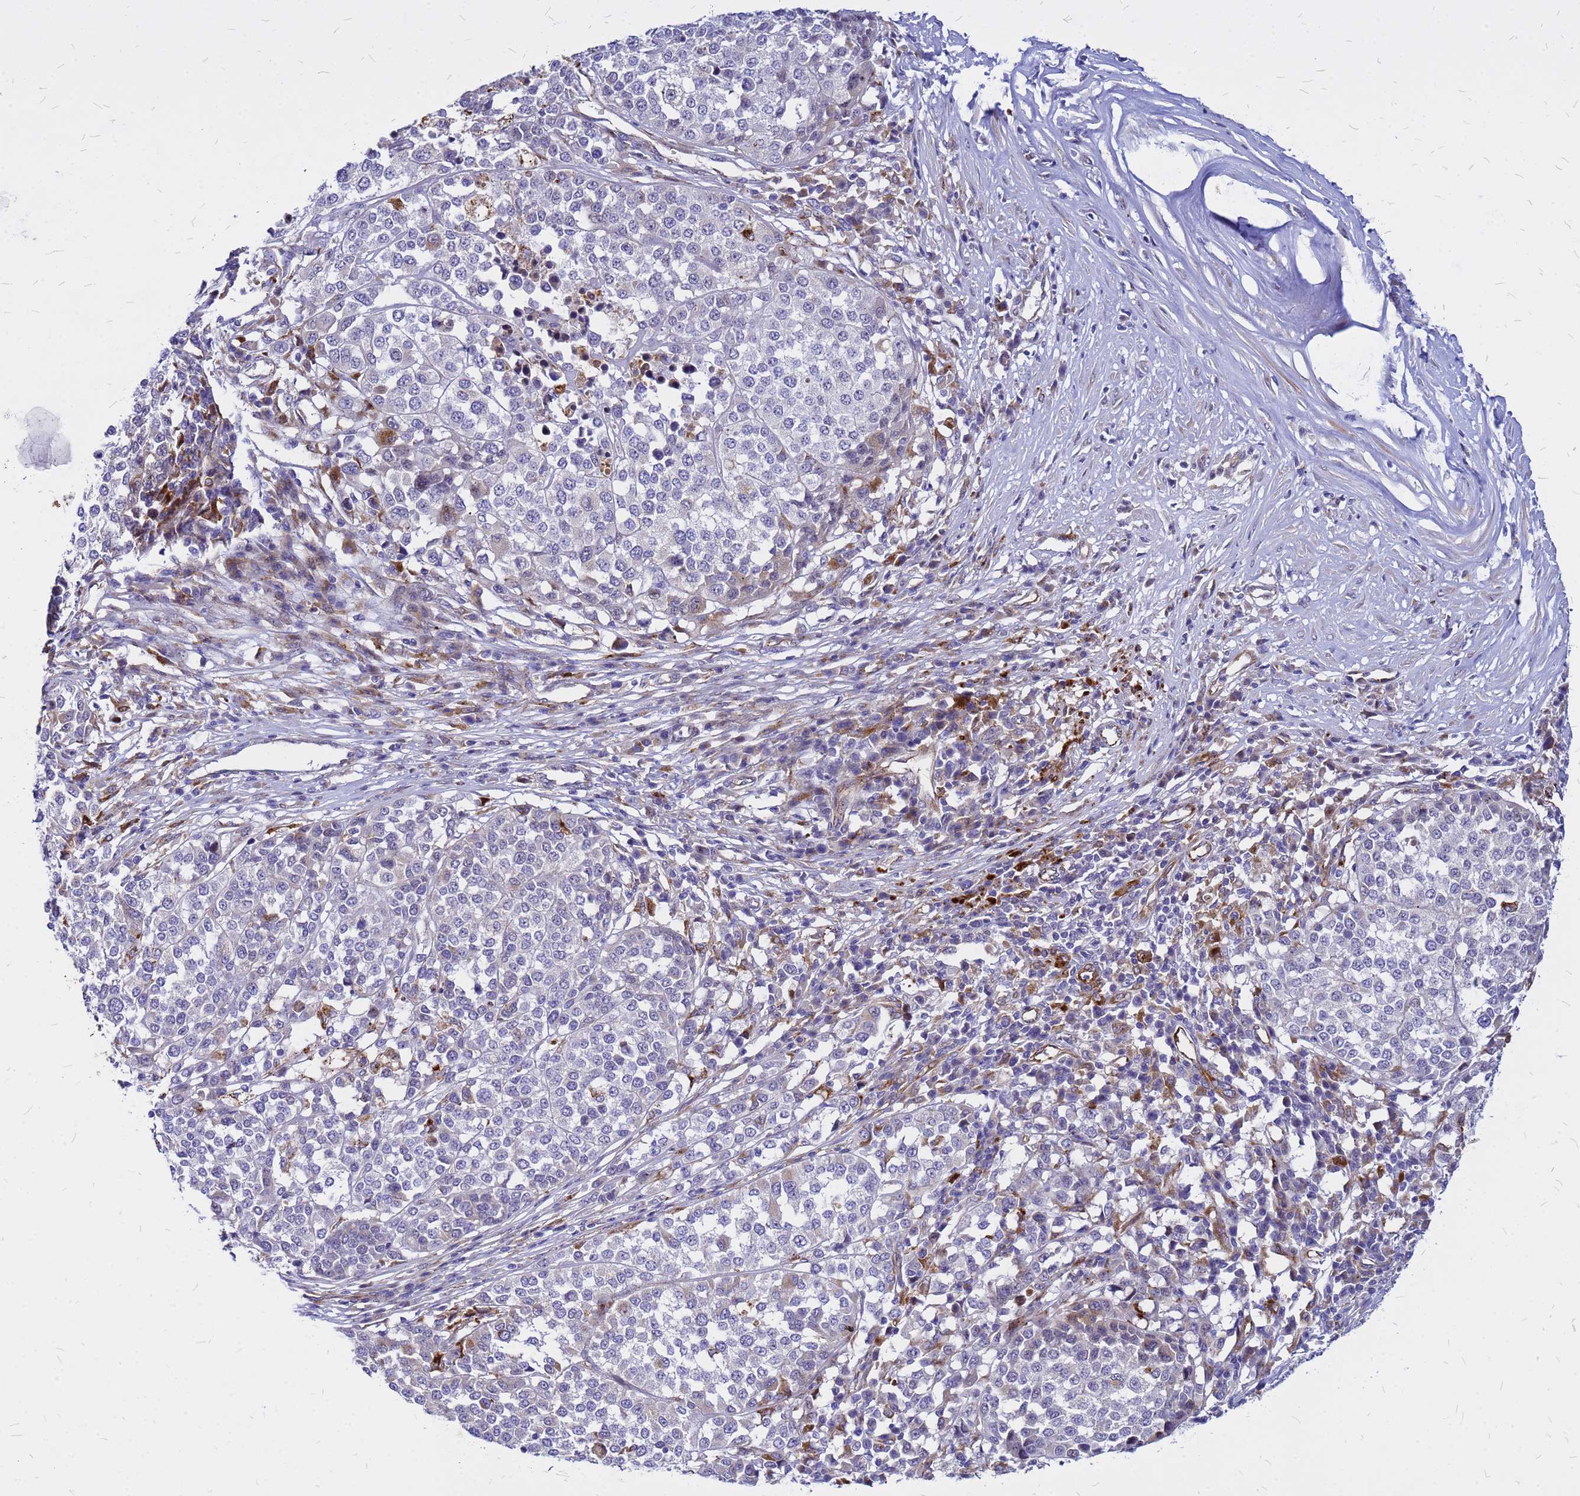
{"staining": {"intensity": "negative", "quantity": "none", "location": "none"}, "tissue": "melanoma", "cell_type": "Tumor cells", "image_type": "cancer", "snomed": [{"axis": "morphology", "description": "Malignant melanoma, Metastatic site"}, {"axis": "topography", "description": "Lymph node"}], "caption": "Immunohistochemistry (IHC) histopathology image of neoplastic tissue: malignant melanoma (metastatic site) stained with DAB reveals no significant protein staining in tumor cells. (DAB (3,3'-diaminobenzidine) immunohistochemistry (IHC), high magnification).", "gene": "NOSTRIN", "patient": {"sex": "male", "age": 44}}